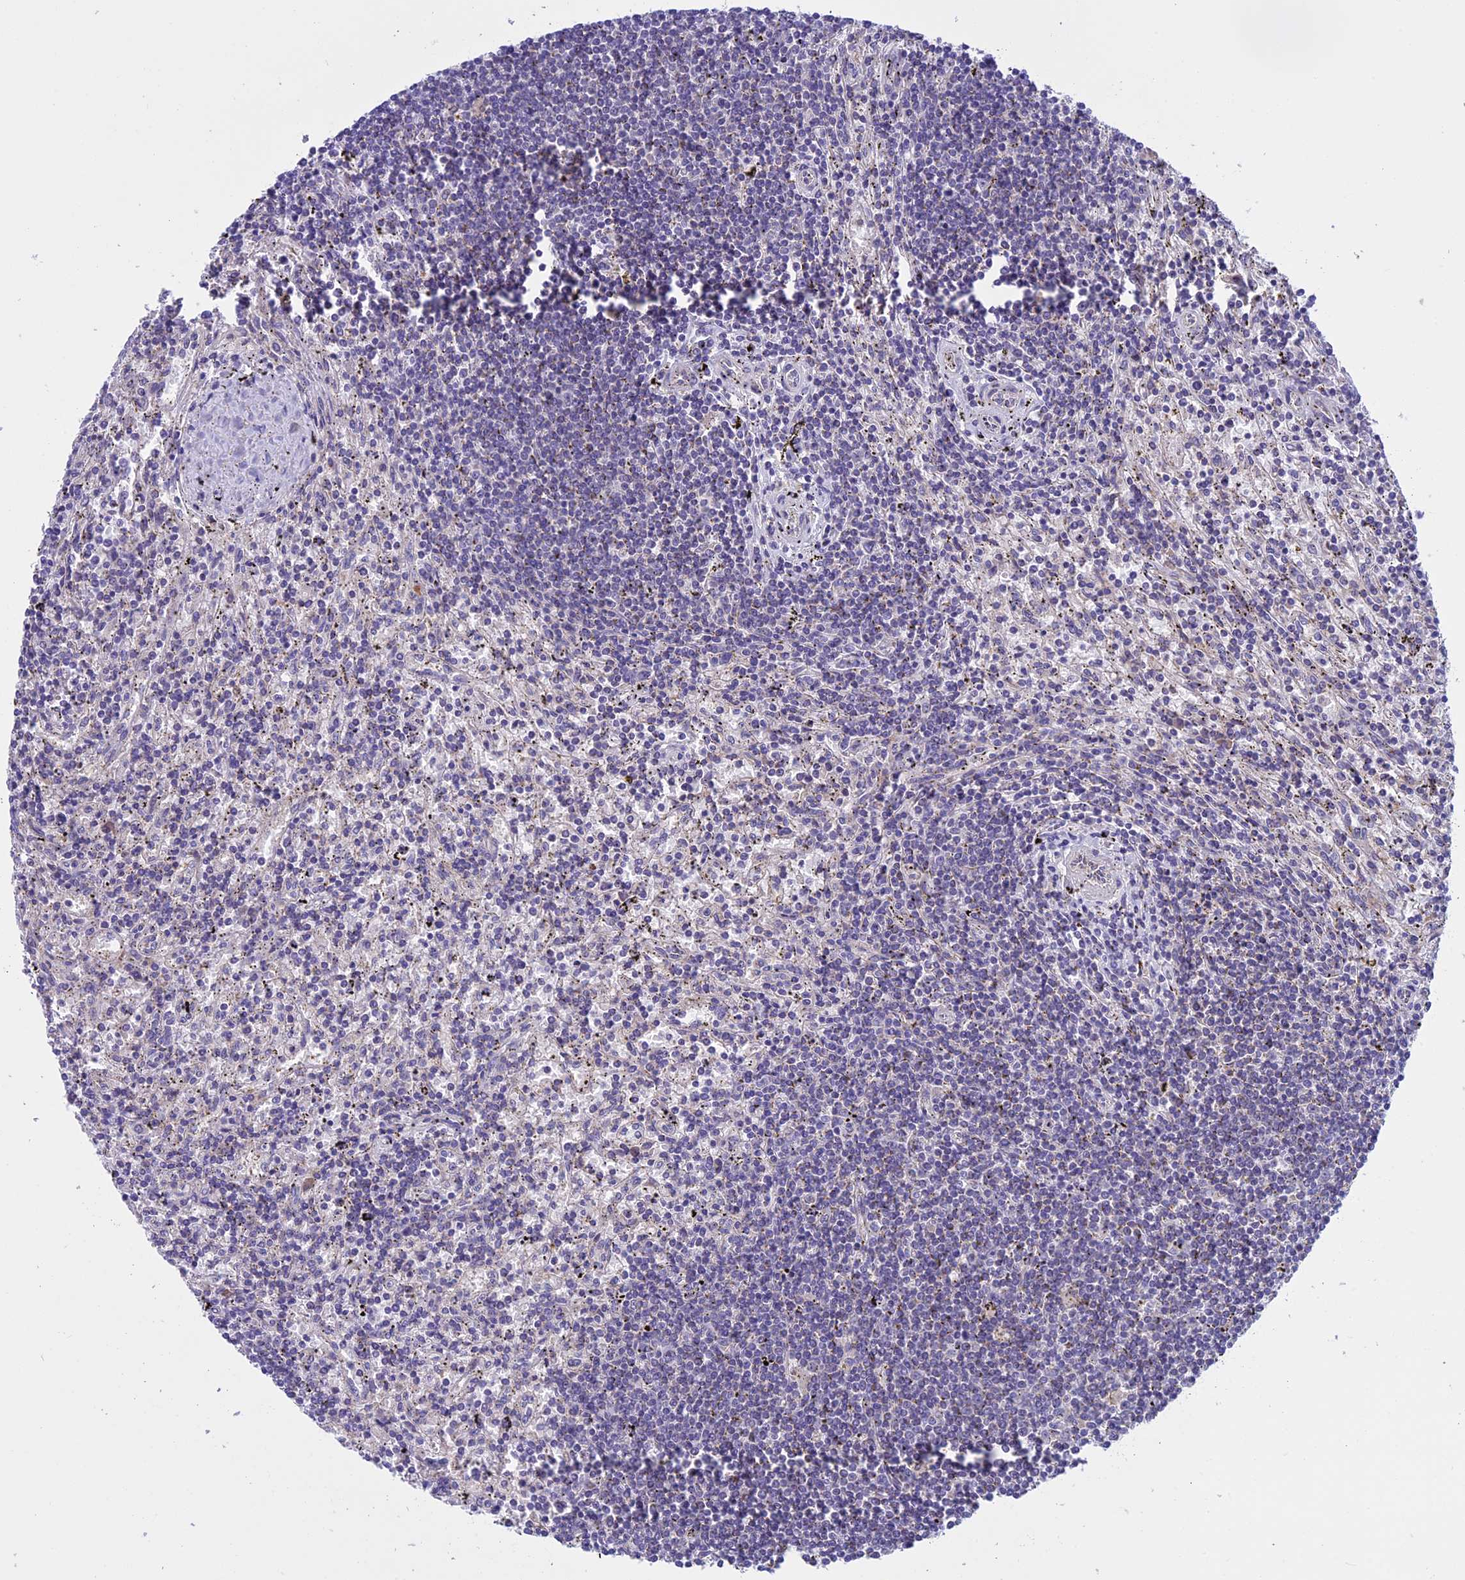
{"staining": {"intensity": "negative", "quantity": "none", "location": "none"}, "tissue": "lymphoma", "cell_type": "Tumor cells", "image_type": "cancer", "snomed": [{"axis": "morphology", "description": "Malignant lymphoma, non-Hodgkin's type, Low grade"}, {"axis": "topography", "description": "Spleen"}], "caption": "The photomicrograph shows no staining of tumor cells in low-grade malignant lymphoma, non-Hodgkin's type. (DAB (3,3'-diaminobenzidine) IHC with hematoxylin counter stain).", "gene": "DCTN5", "patient": {"sex": "male", "age": 76}}